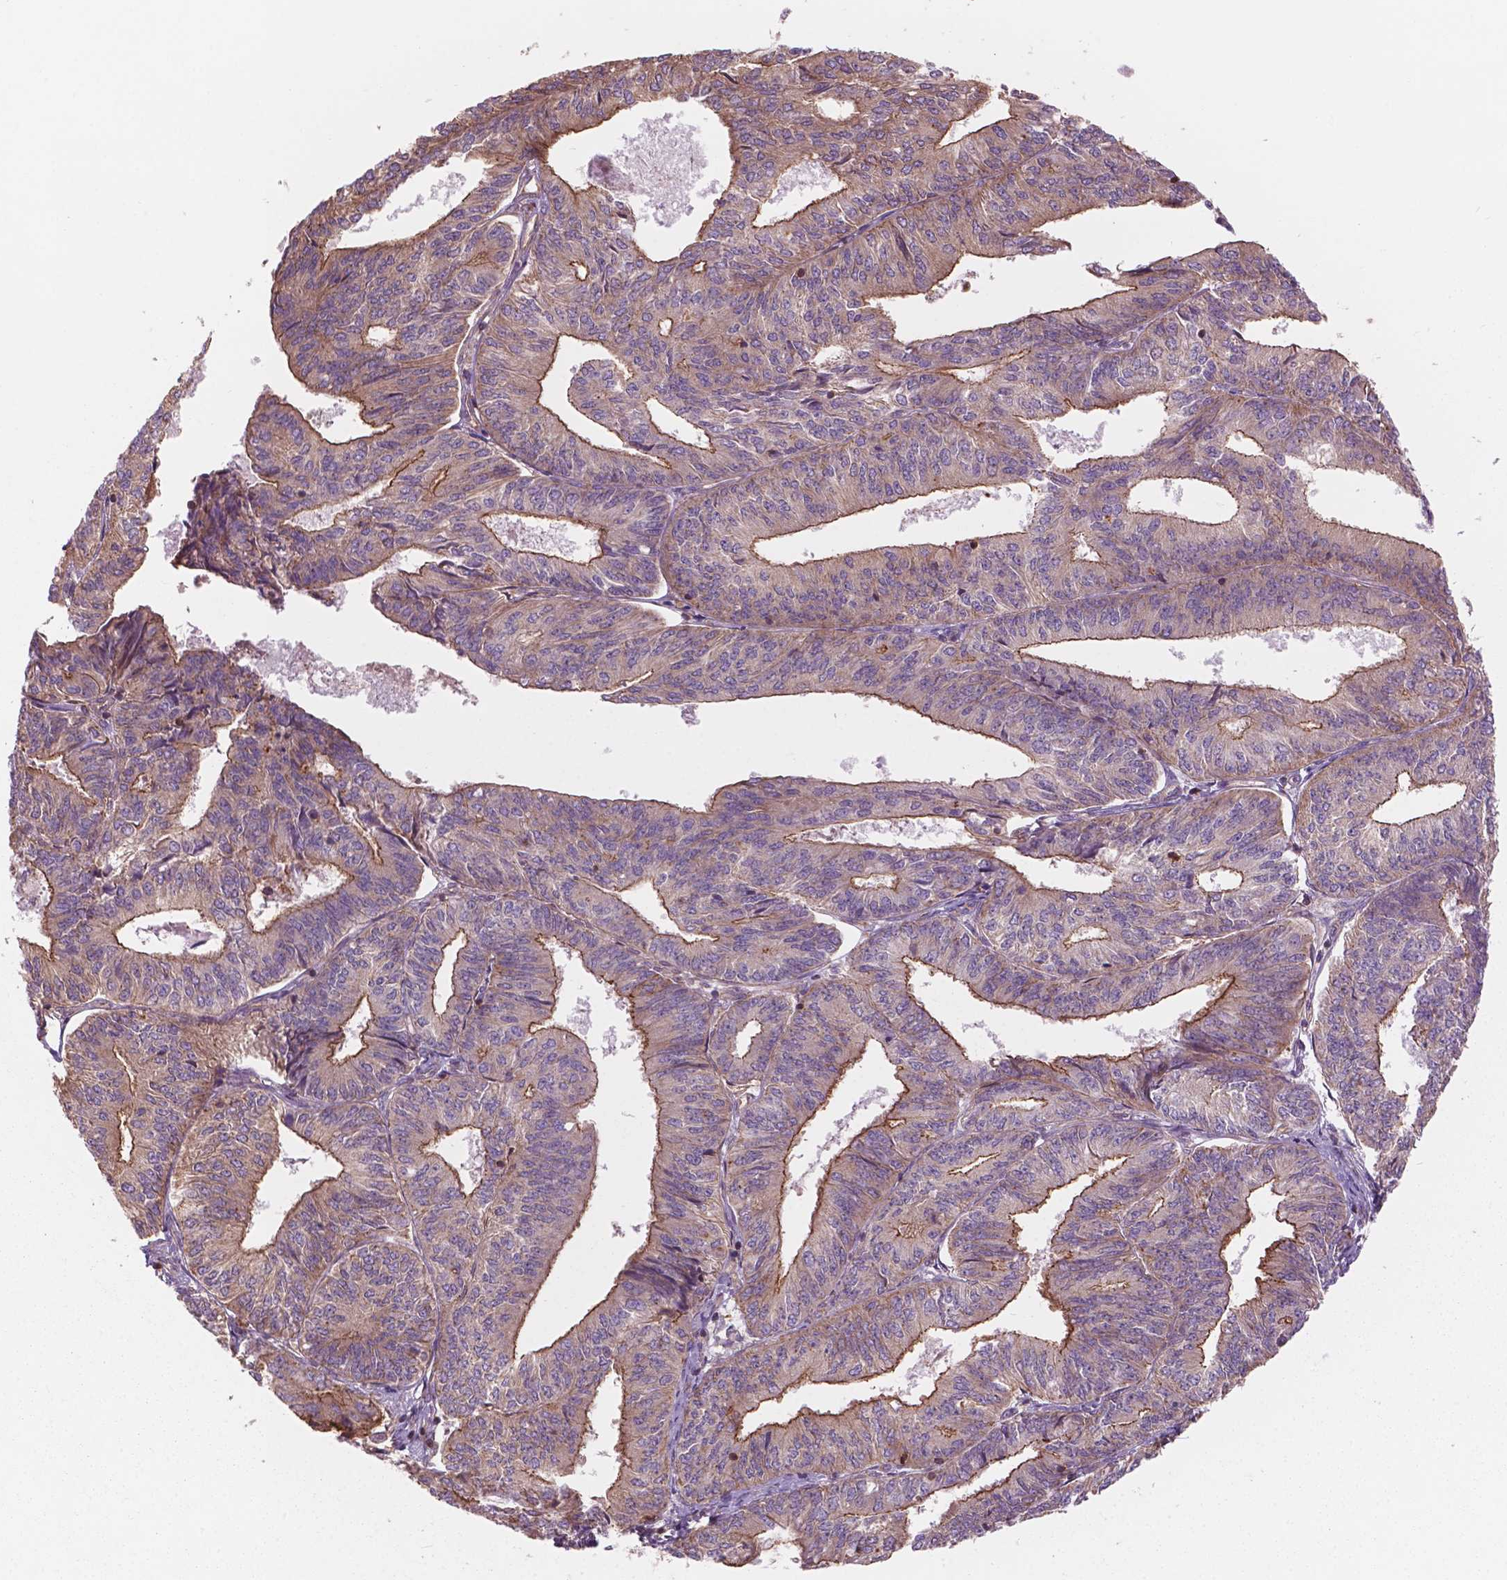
{"staining": {"intensity": "moderate", "quantity": "25%-75%", "location": "cytoplasmic/membranous"}, "tissue": "endometrial cancer", "cell_type": "Tumor cells", "image_type": "cancer", "snomed": [{"axis": "morphology", "description": "Adenocarcinoma, NOS"}, {"axis": "topography", "description": "Endometrium"}], "caption": "Immunohistochemical staining of adenocarcinoma (endometrial) displays medium levels of moderate cytoplasmic/membranous protein staining in approximately 25%-75% of tumor cells.", "gene": "SURF4", "patient": {"sex": "female", "age": 58}}